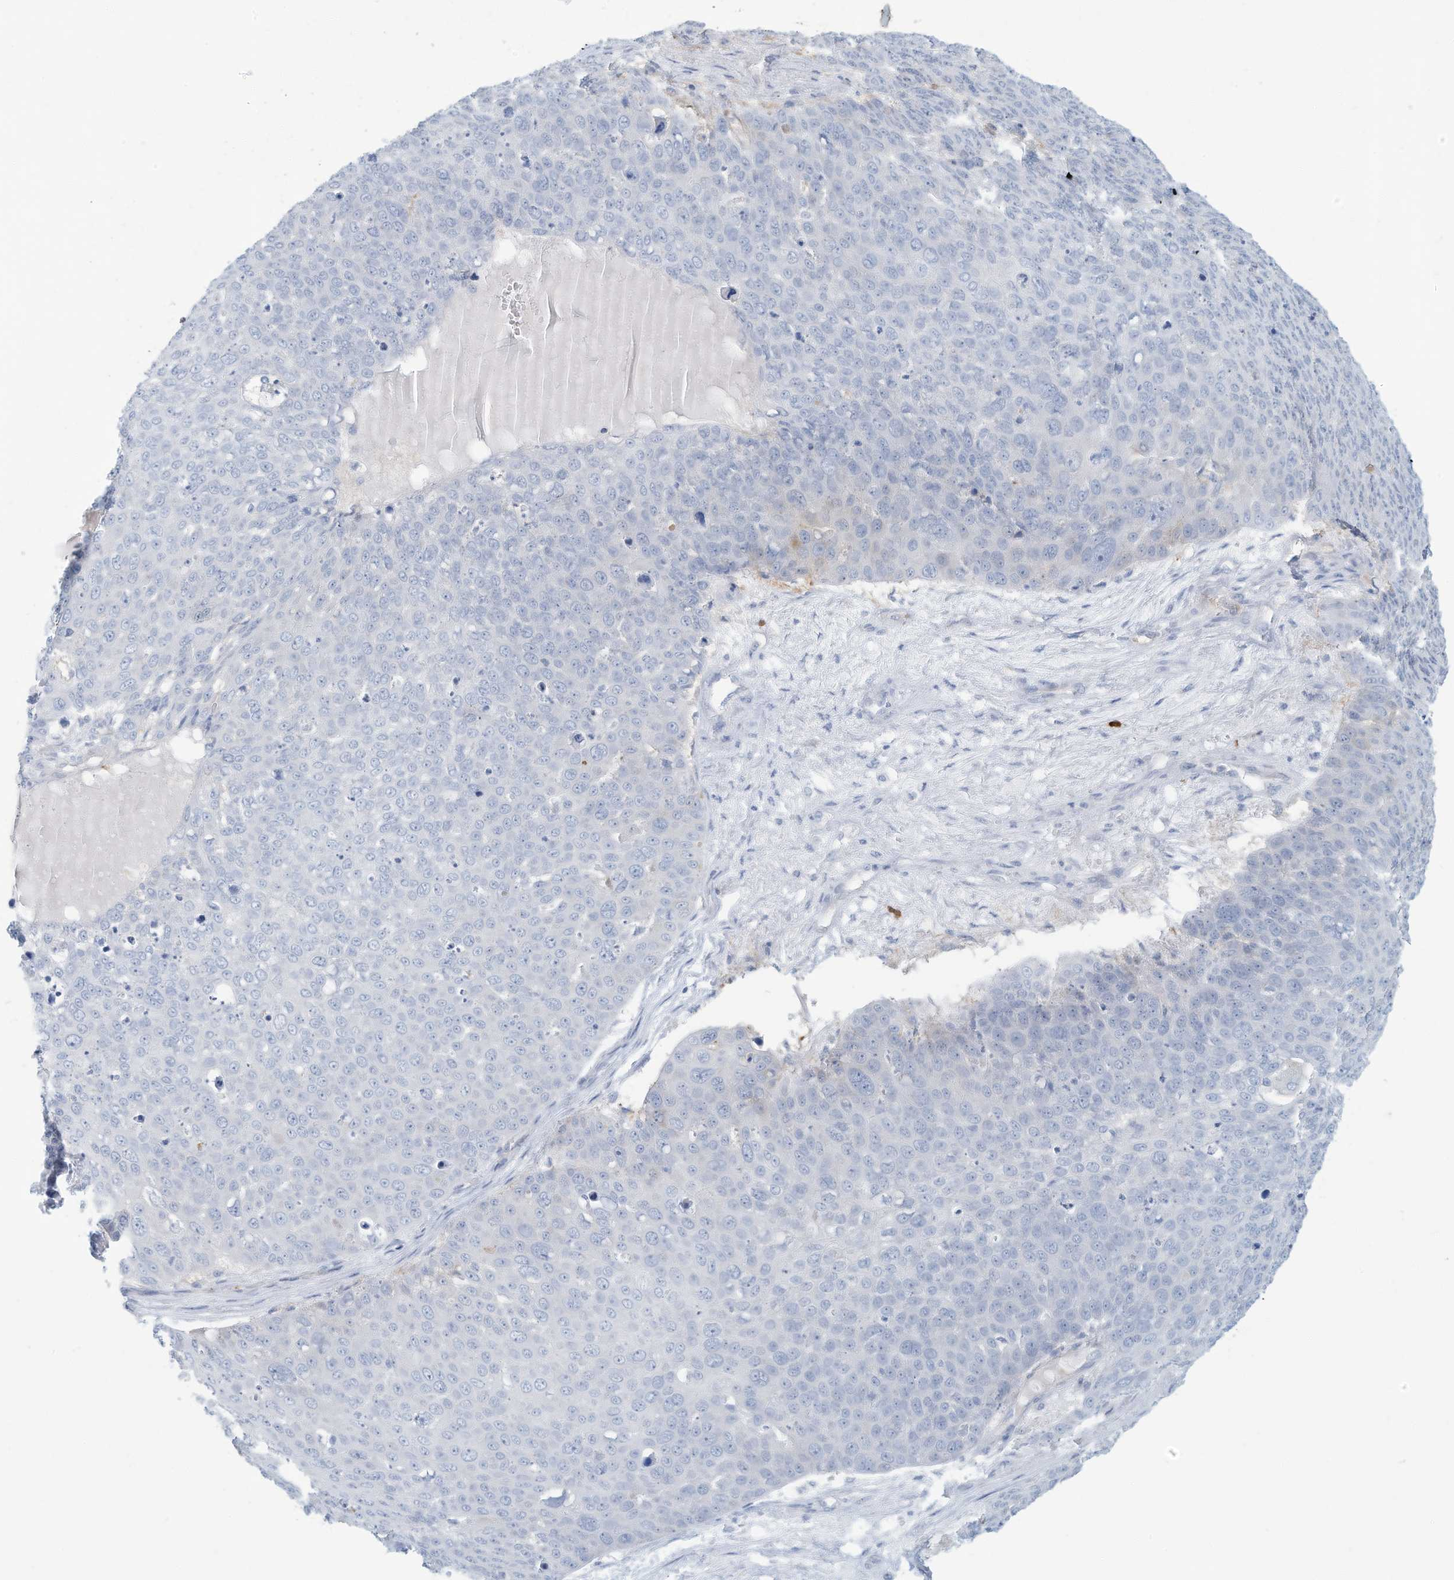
{"staining": {"intensity": "negative", "quantity": "none", "location": "none"}, "tissue": "skin cancer", "cell_type": "Tumor cells", "image_type": "cancer", "snomed": [{"axis": "morphology", "description": "Squamous cell carcinoma, NOS"}, {"axis": "topography", "description": "Skin"}], "caption": "Tumor cells show no significant protein expression in skin squamous cell carcinoma.", "gene": "ERI2", "patient": {"sex": "male", "age": 71}}